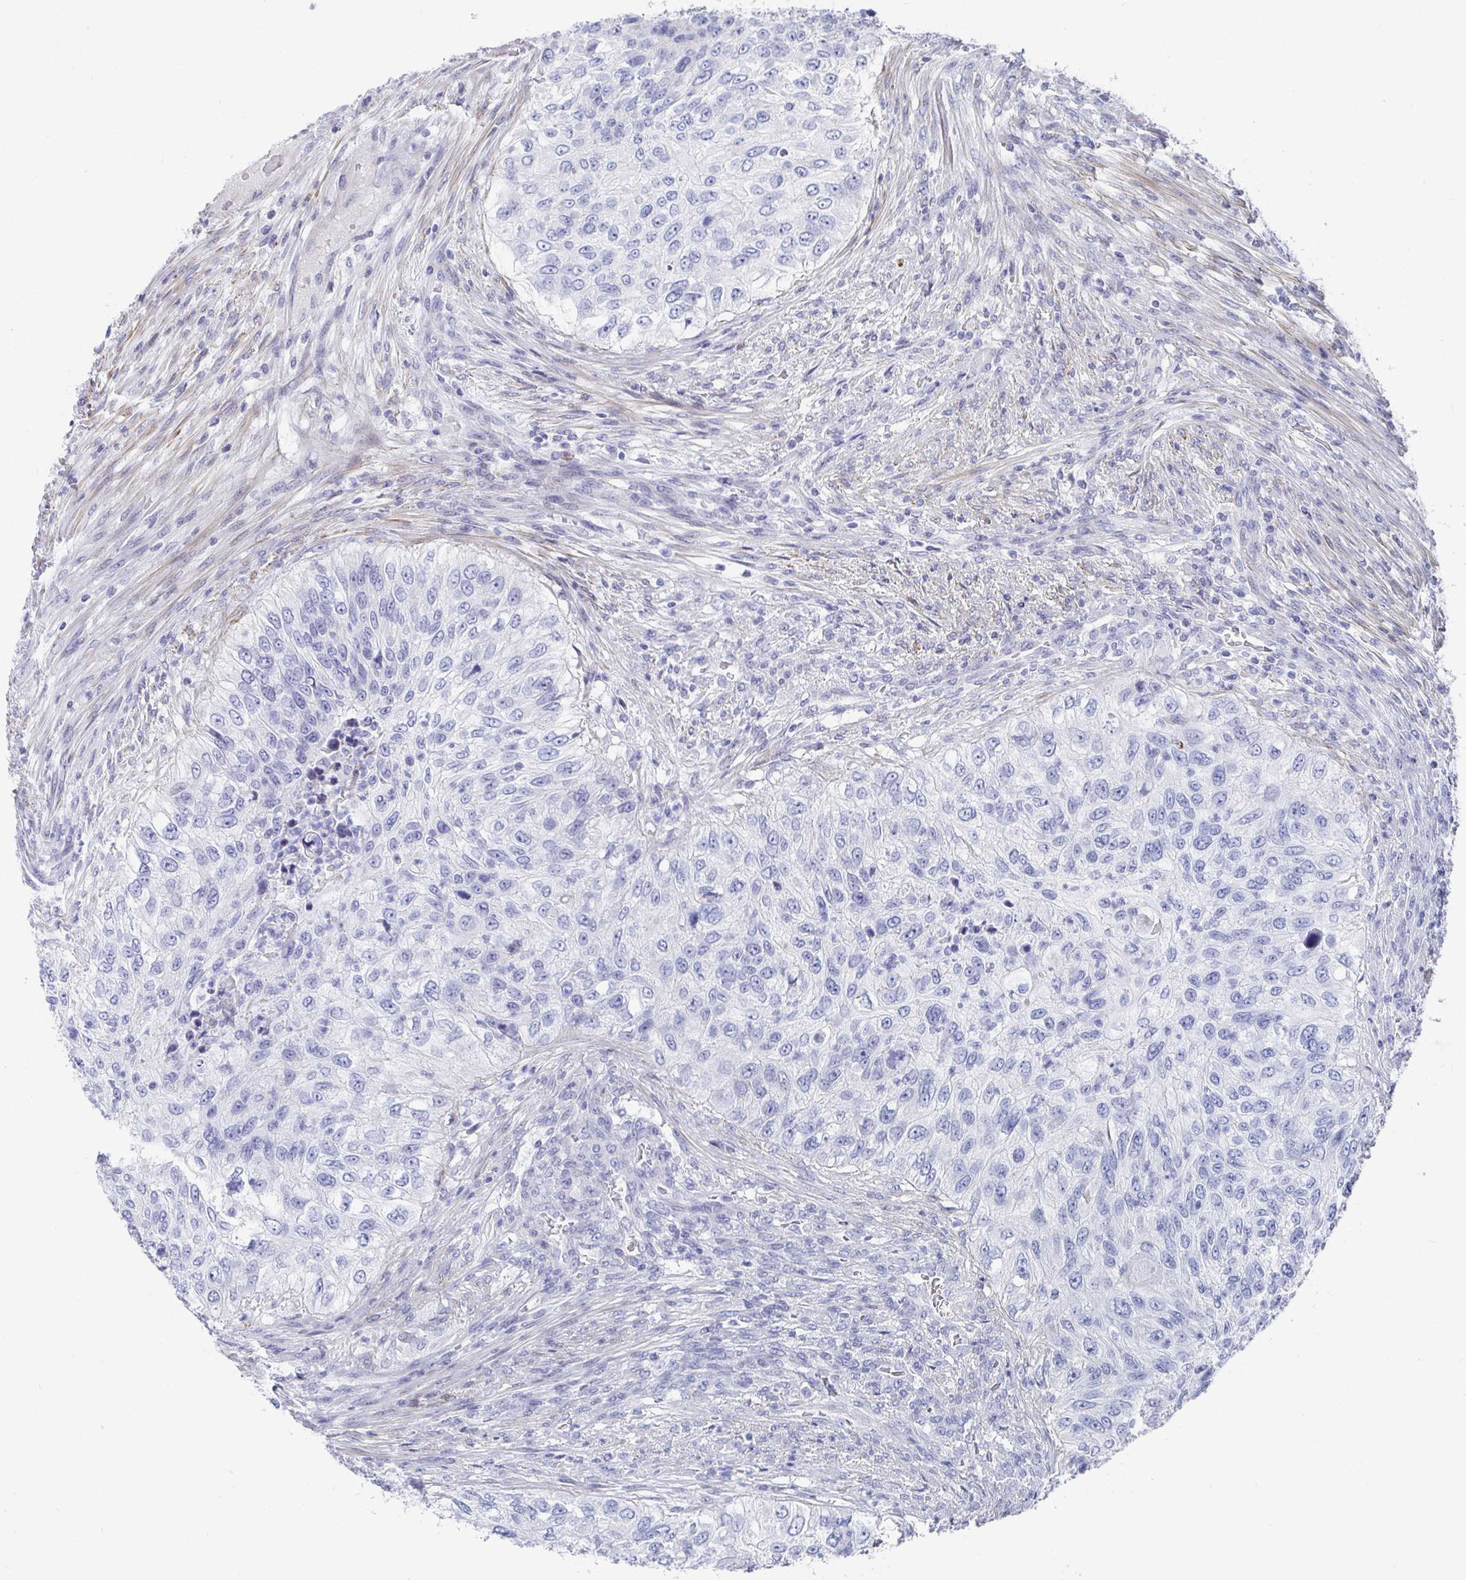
{"staining": {"intensity": "negative", "quantity": "none", "location": "none"}, "tissue": "urothelial cancer", "cell_type": "Tumor cells", "image_type": "cancer", "snomed": [{"axis": "morphology", "description": "Urothelial carcinoma, High grade"}, {"axis": "topography", "description": "Urinary bladder"}], "caption": "This is an immunohistochemistry (IHC) photomicrograph of high-grade urothelial carcinoma. There is no staining in tumor cells.", "gene": "ZFP82", "patient": {"sex": "female", "age": 60}}